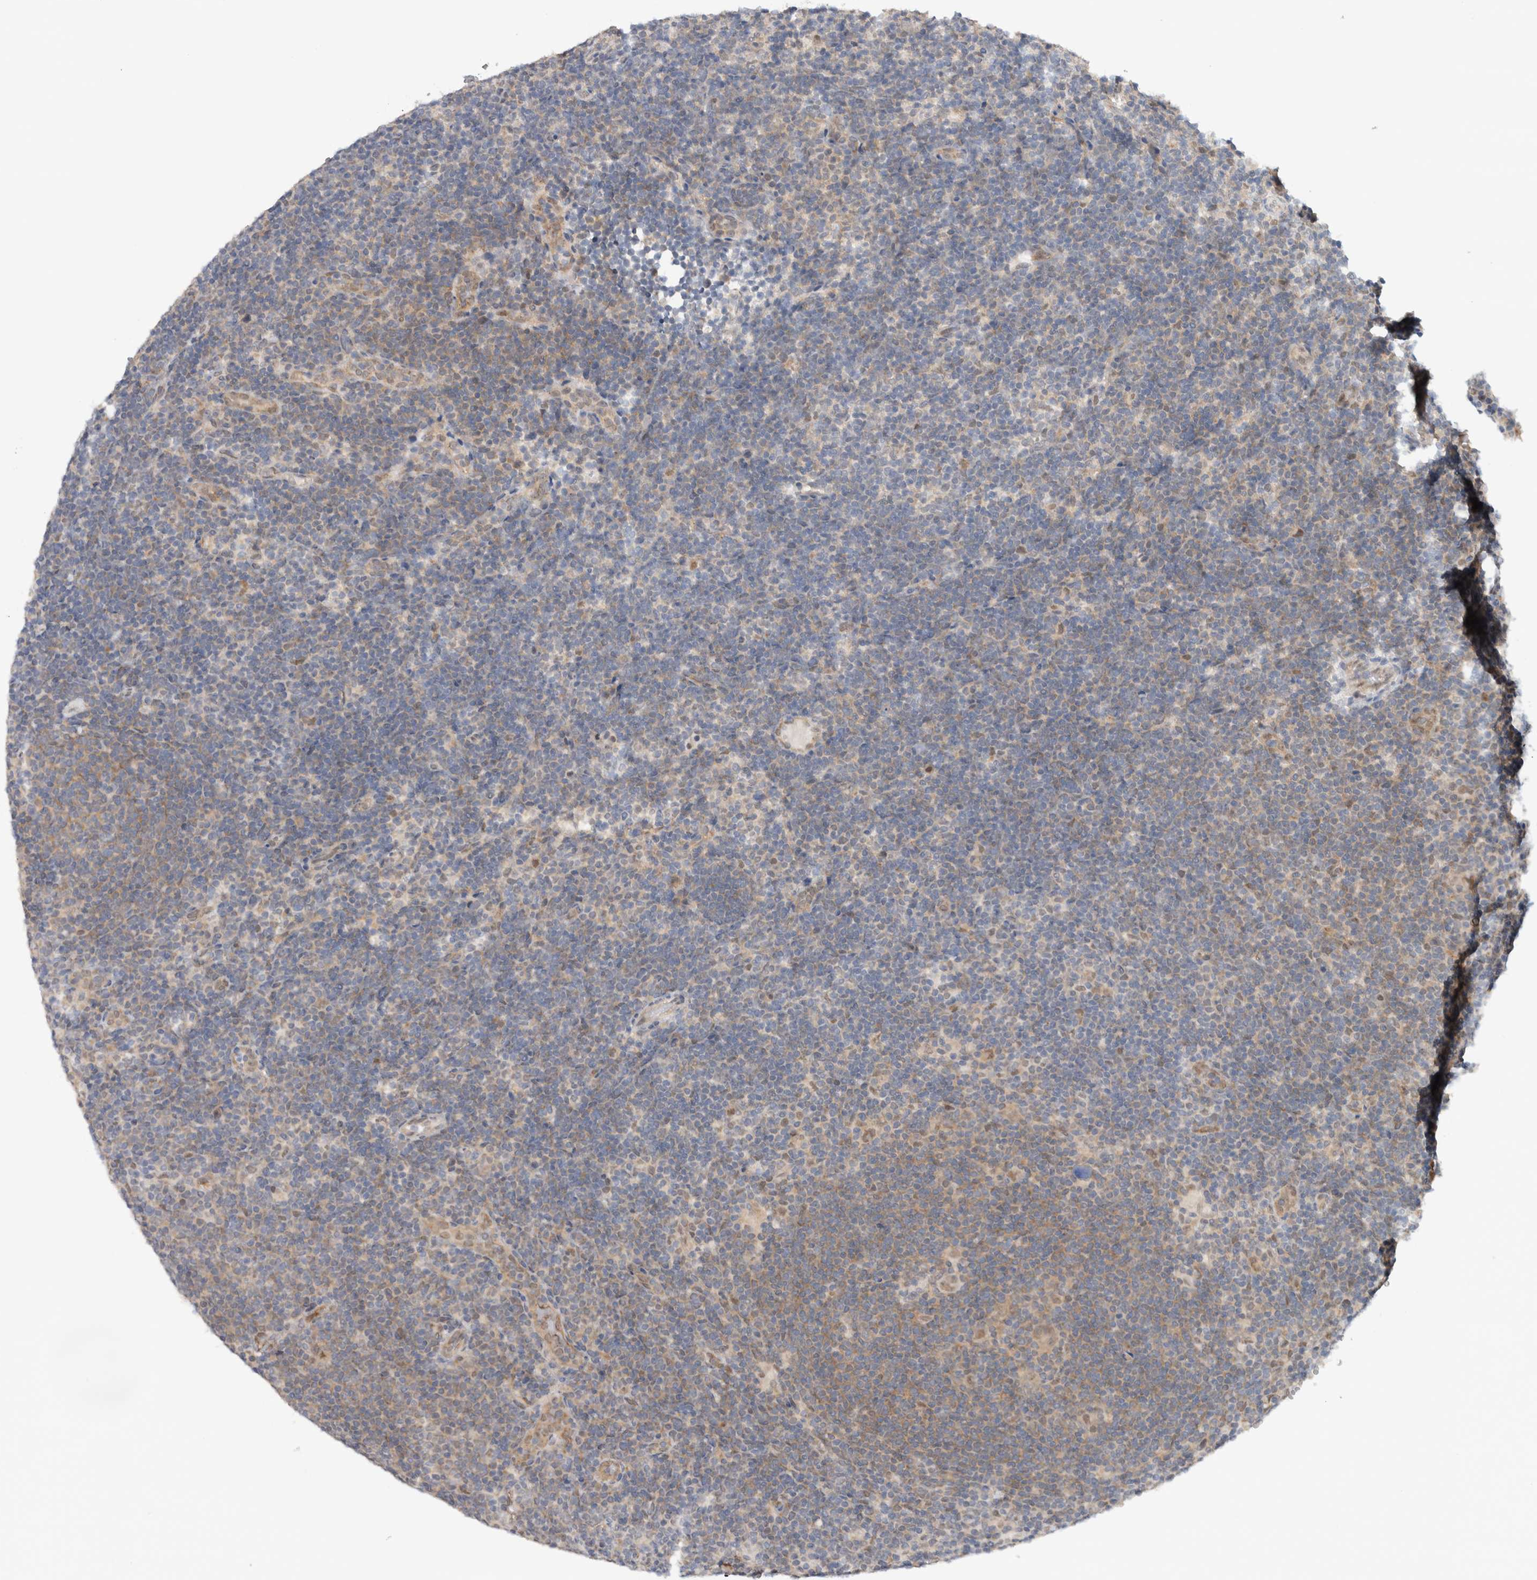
{"staining": {"intensity": "weak", "quantity": ">75%", "location": "nuclear"}, "tissue": "lymphoma", "cell_type": "Tumor cells", "image_type": "cancer", "snomed": [{"axis": "morphology", "description": "Hodgkin's disease, NOS"}, {"axis": "topography", "description": "Lymph node"}], "caption": "Hodgkin's disease stained with a protein marker exhibits weak staining in tumor cells.", "gene": "EIF4G3", "patient": {"sex": "female", "age": 57}}